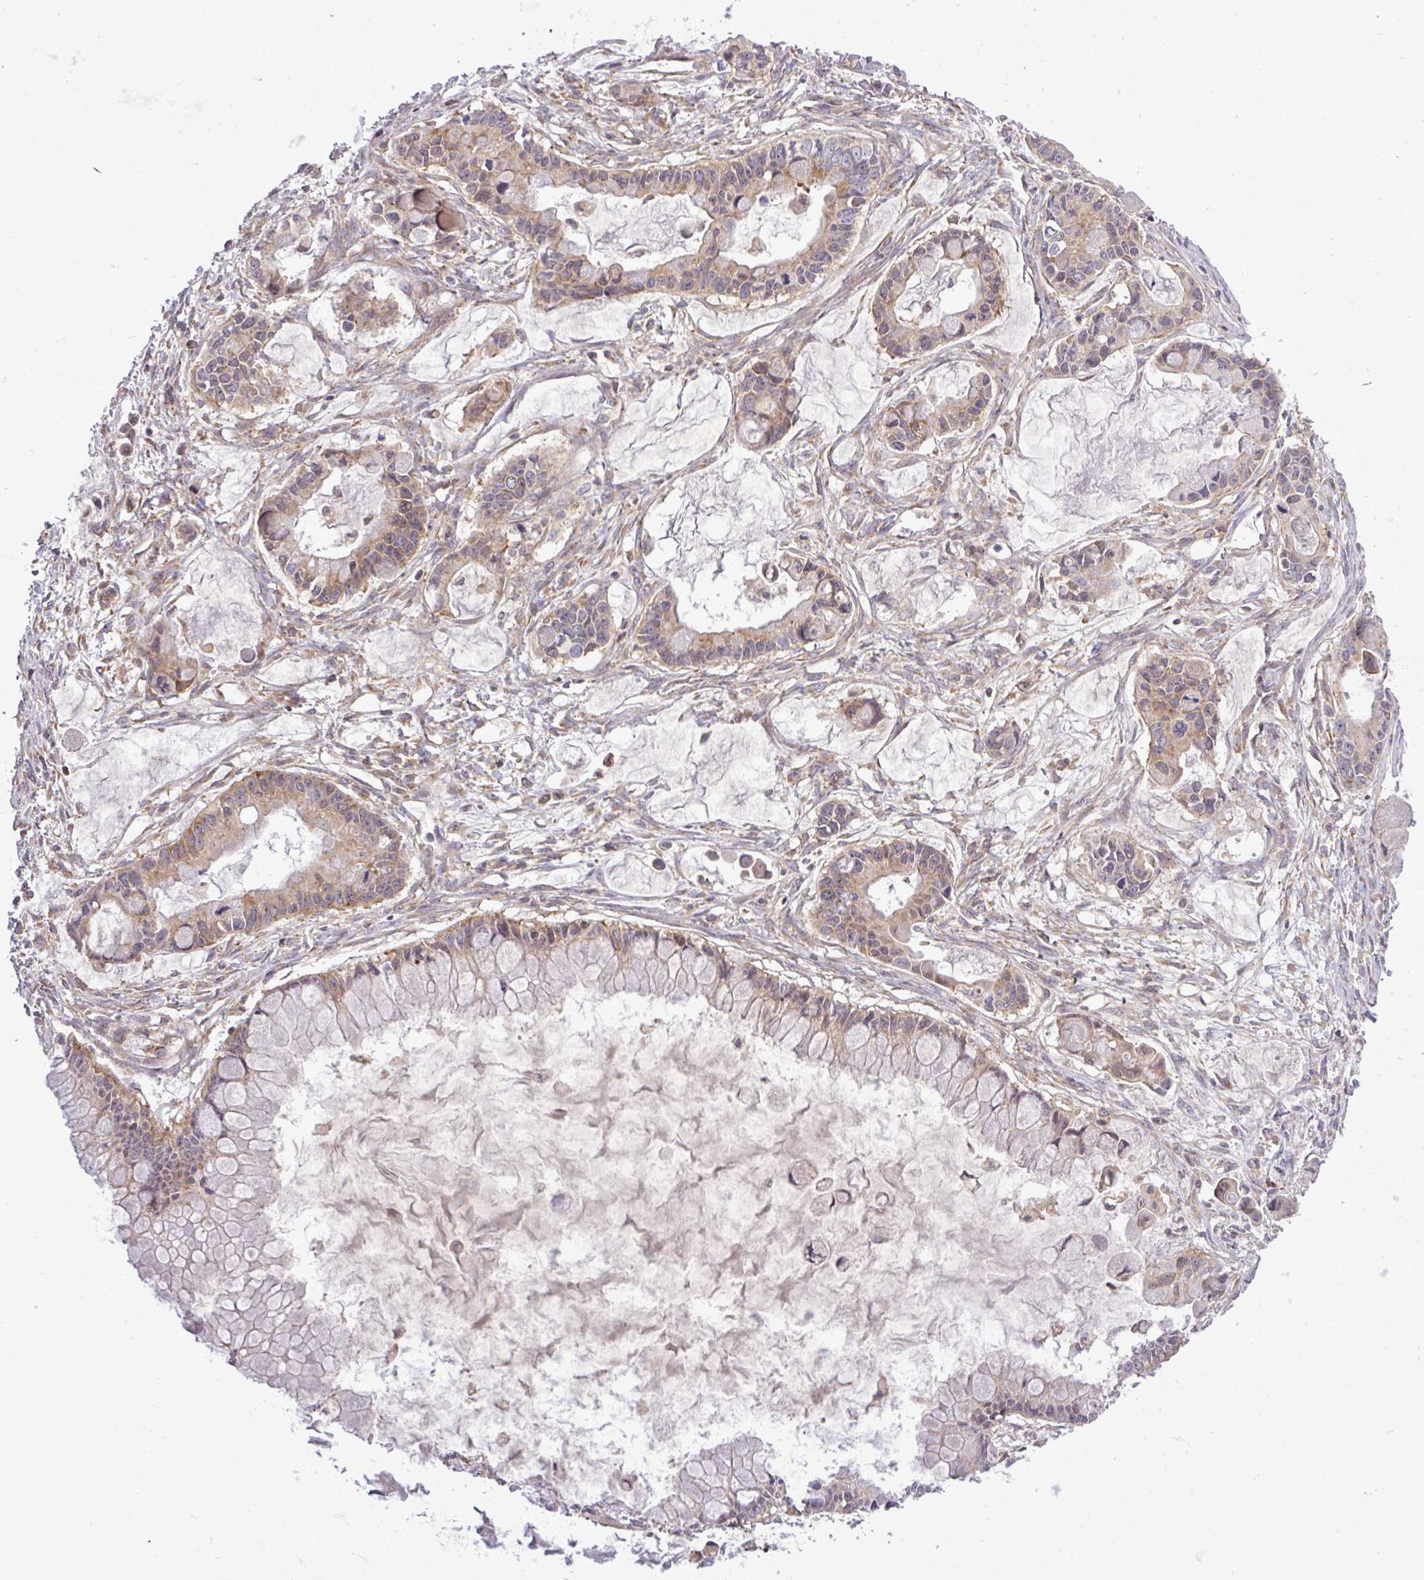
{"staining": {"intensity": "weak", "quantity": ">75%", "location": "cytoplasmic/membranous"}, "tissue": "ovarian cancer", "cell_type": "Tumor cells", "image_type": "cancer", "snomed": [{"axis": "morphology", "description": "Cystadenocarcinoma, mucinous, NOS"}, {"axis": "topography", "description": "Ovary"}], "caption": "Immunohistochemistry (IHC) staining of ovarian cancer, which displays low levels of weak cytoplasmic/membranous expression in approximately >75% of tumor cells indicating weak cytoplasmic/membranous protein expression. The staining was performed using DAB (3,3'-diaminobenzidine) (brown) for protein detection and nuclei were counterstained in hematoxylin (blue).", "gene": "FAM222B", "patient": {"sex": "female", "age": 63}}